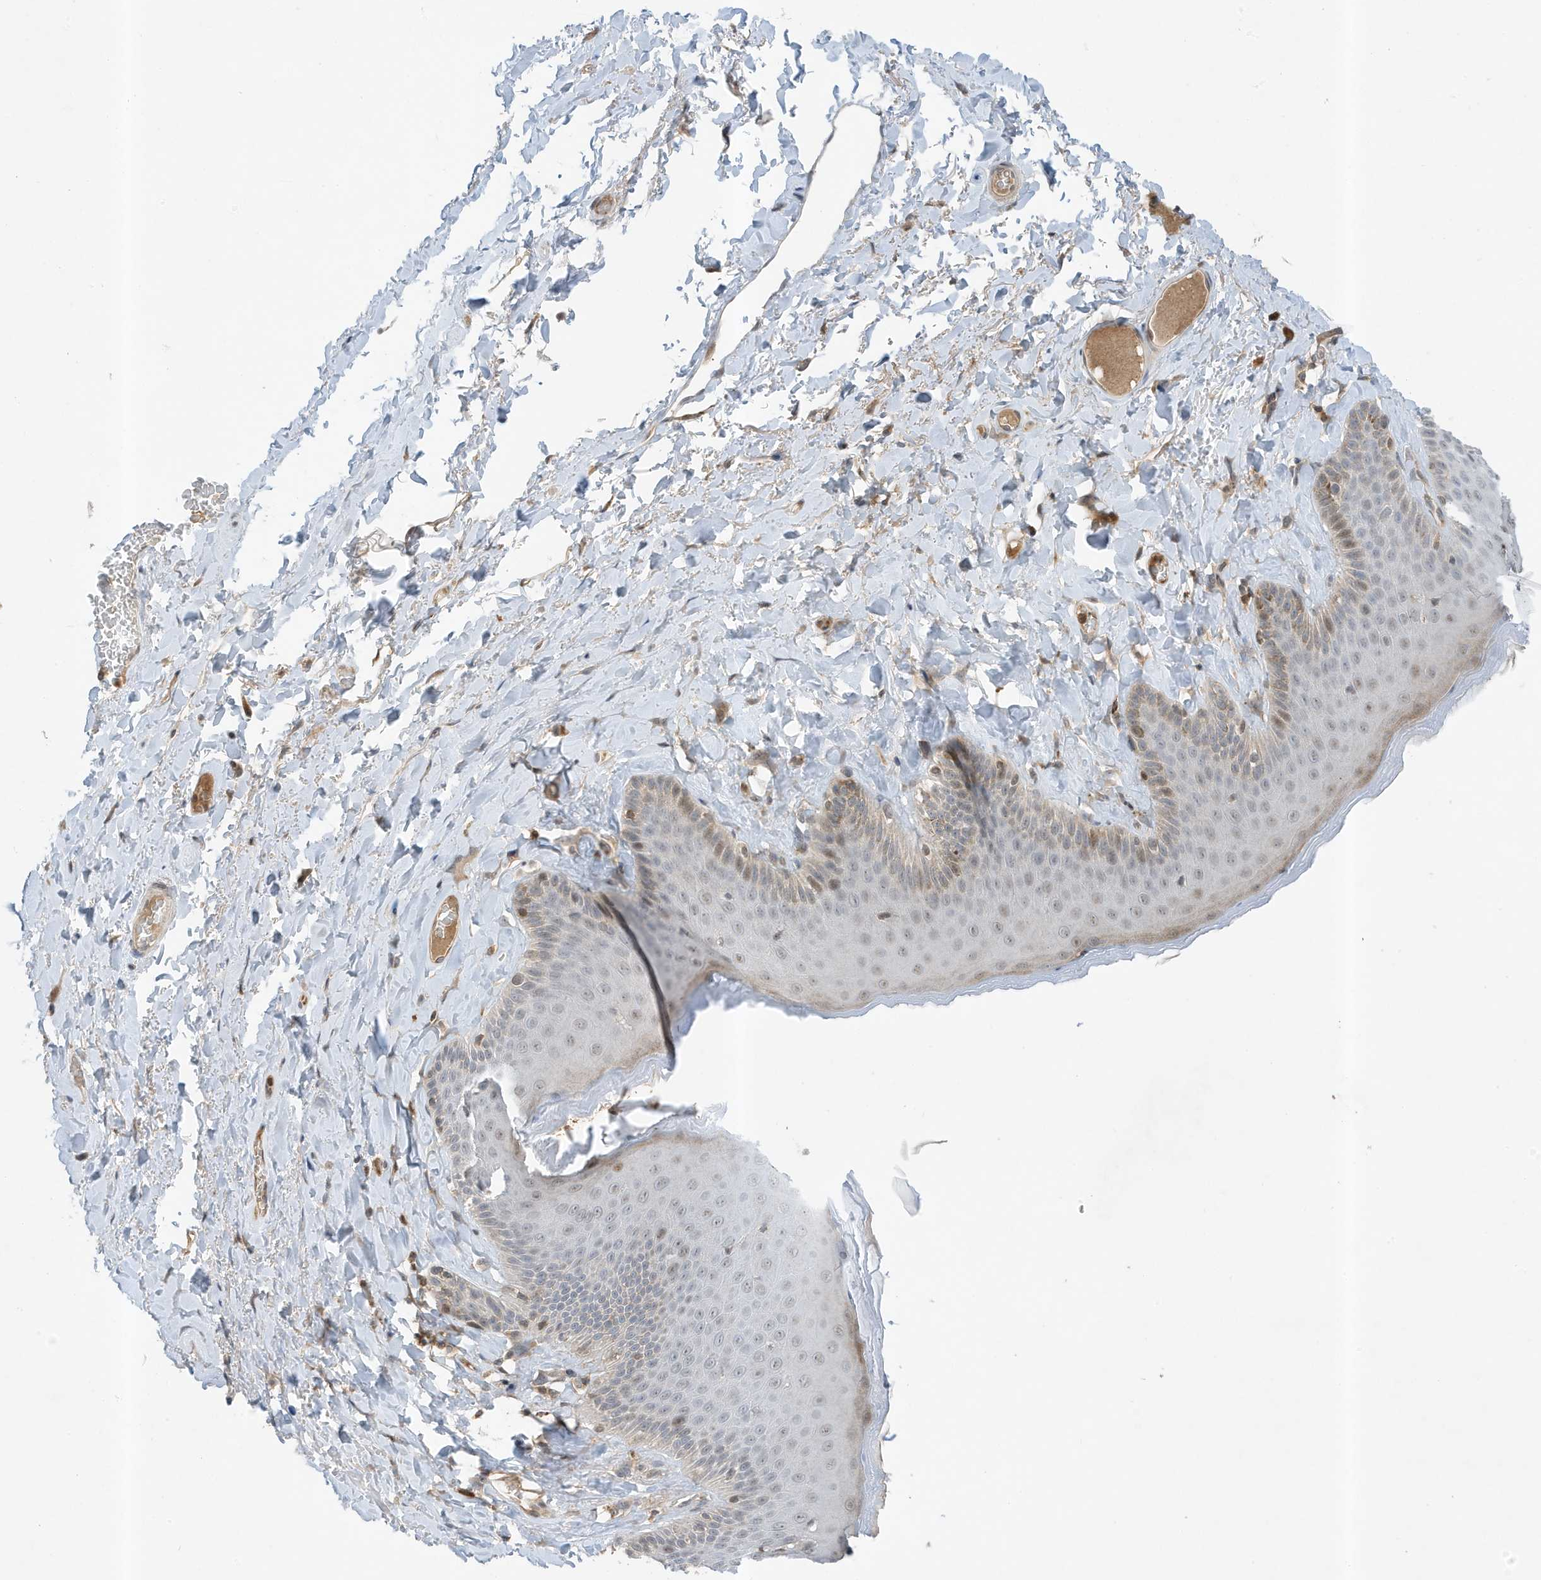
{"staining": {"intensity": "moderate", "quantity": "25%-75%", "location": "nuclear"}, "tissue": "skin", "cell_type": "Epidermal cells", "image_type": "normal", "snomed": [{"axis": "morphology", "description": "Normal tissue, NOS"}, {"axis": "topography", "description": "Anal"}], "caption": "Immunohistochemistry photomicrograph of unremarkable human skin stained for a protein (brown), which exhibits medium levels of moderate nuclear expression in approximately 25%-75% of epidermal cells.", "gene": "MAST3", "patient": {"sex": "male", "age": 69}}